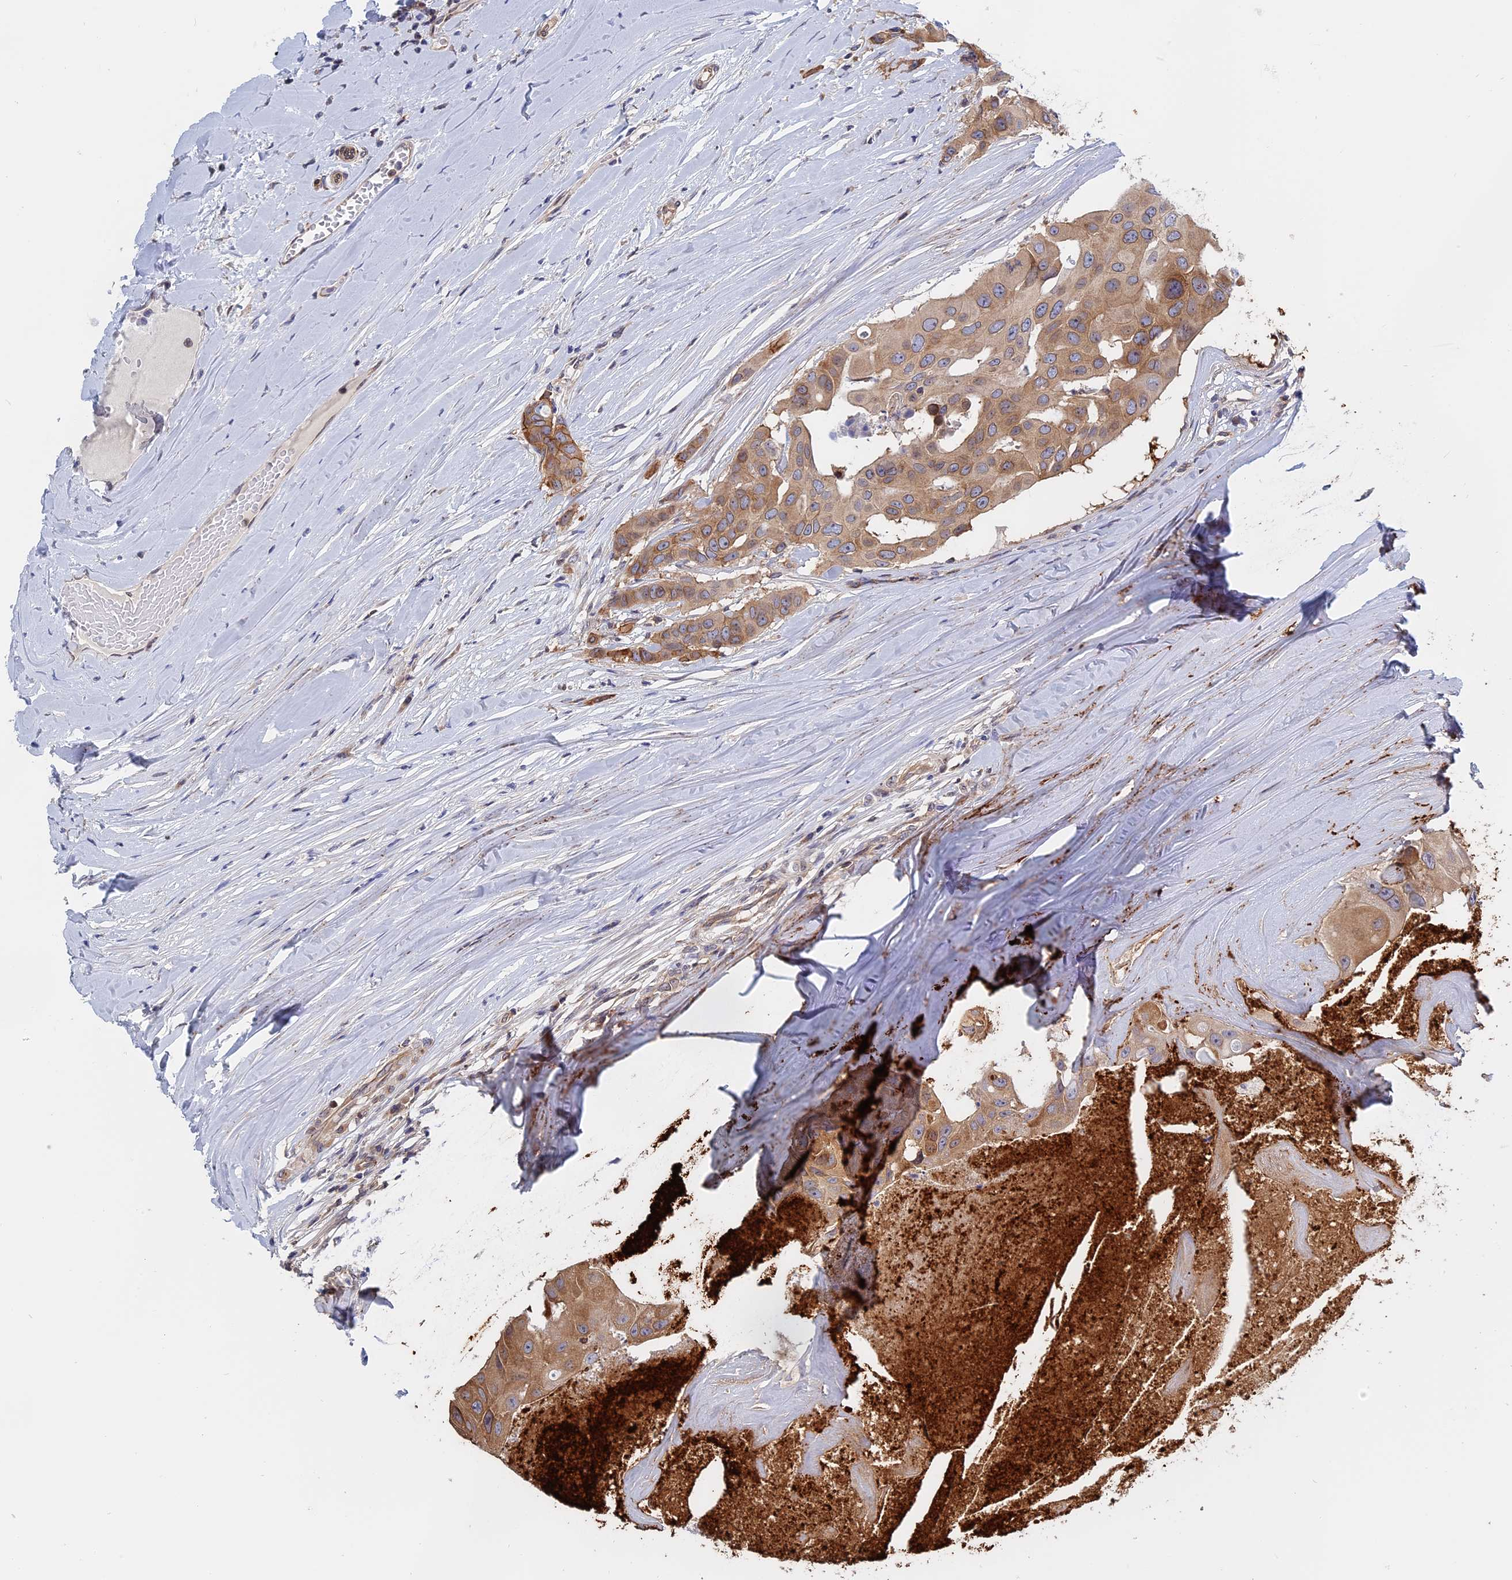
{"staining": {"intensity": "moderate", "quantity": ">75%", "location": "cytoplasmic/membranous,nuclear"}, "tissue": "head and neck cancer", "cell_type": "Tumor cells", "image_type": "cancer", "snomed": [{"axis": "morphology", "description": "Adenocarcinoma, NOS"}, {"axis": "morphology", "description": "Adenocarcinoma, metastatic, NOS"}, {"axis": "topography", "description": "Head-Neck"}], "caption": "DAB immunohistochemical staining of head and neck cancer demonstrates moderate cytoplasmic/membranous and nuclear protein expression in approximately >75% of tumor cells. The staining is performed using DAB brown chromogen to label protein expression. The nuclei are counter-stained blue using hematoxylin.", "gene": "NAA10", "patient": {"sex": "male", "age": 75}}